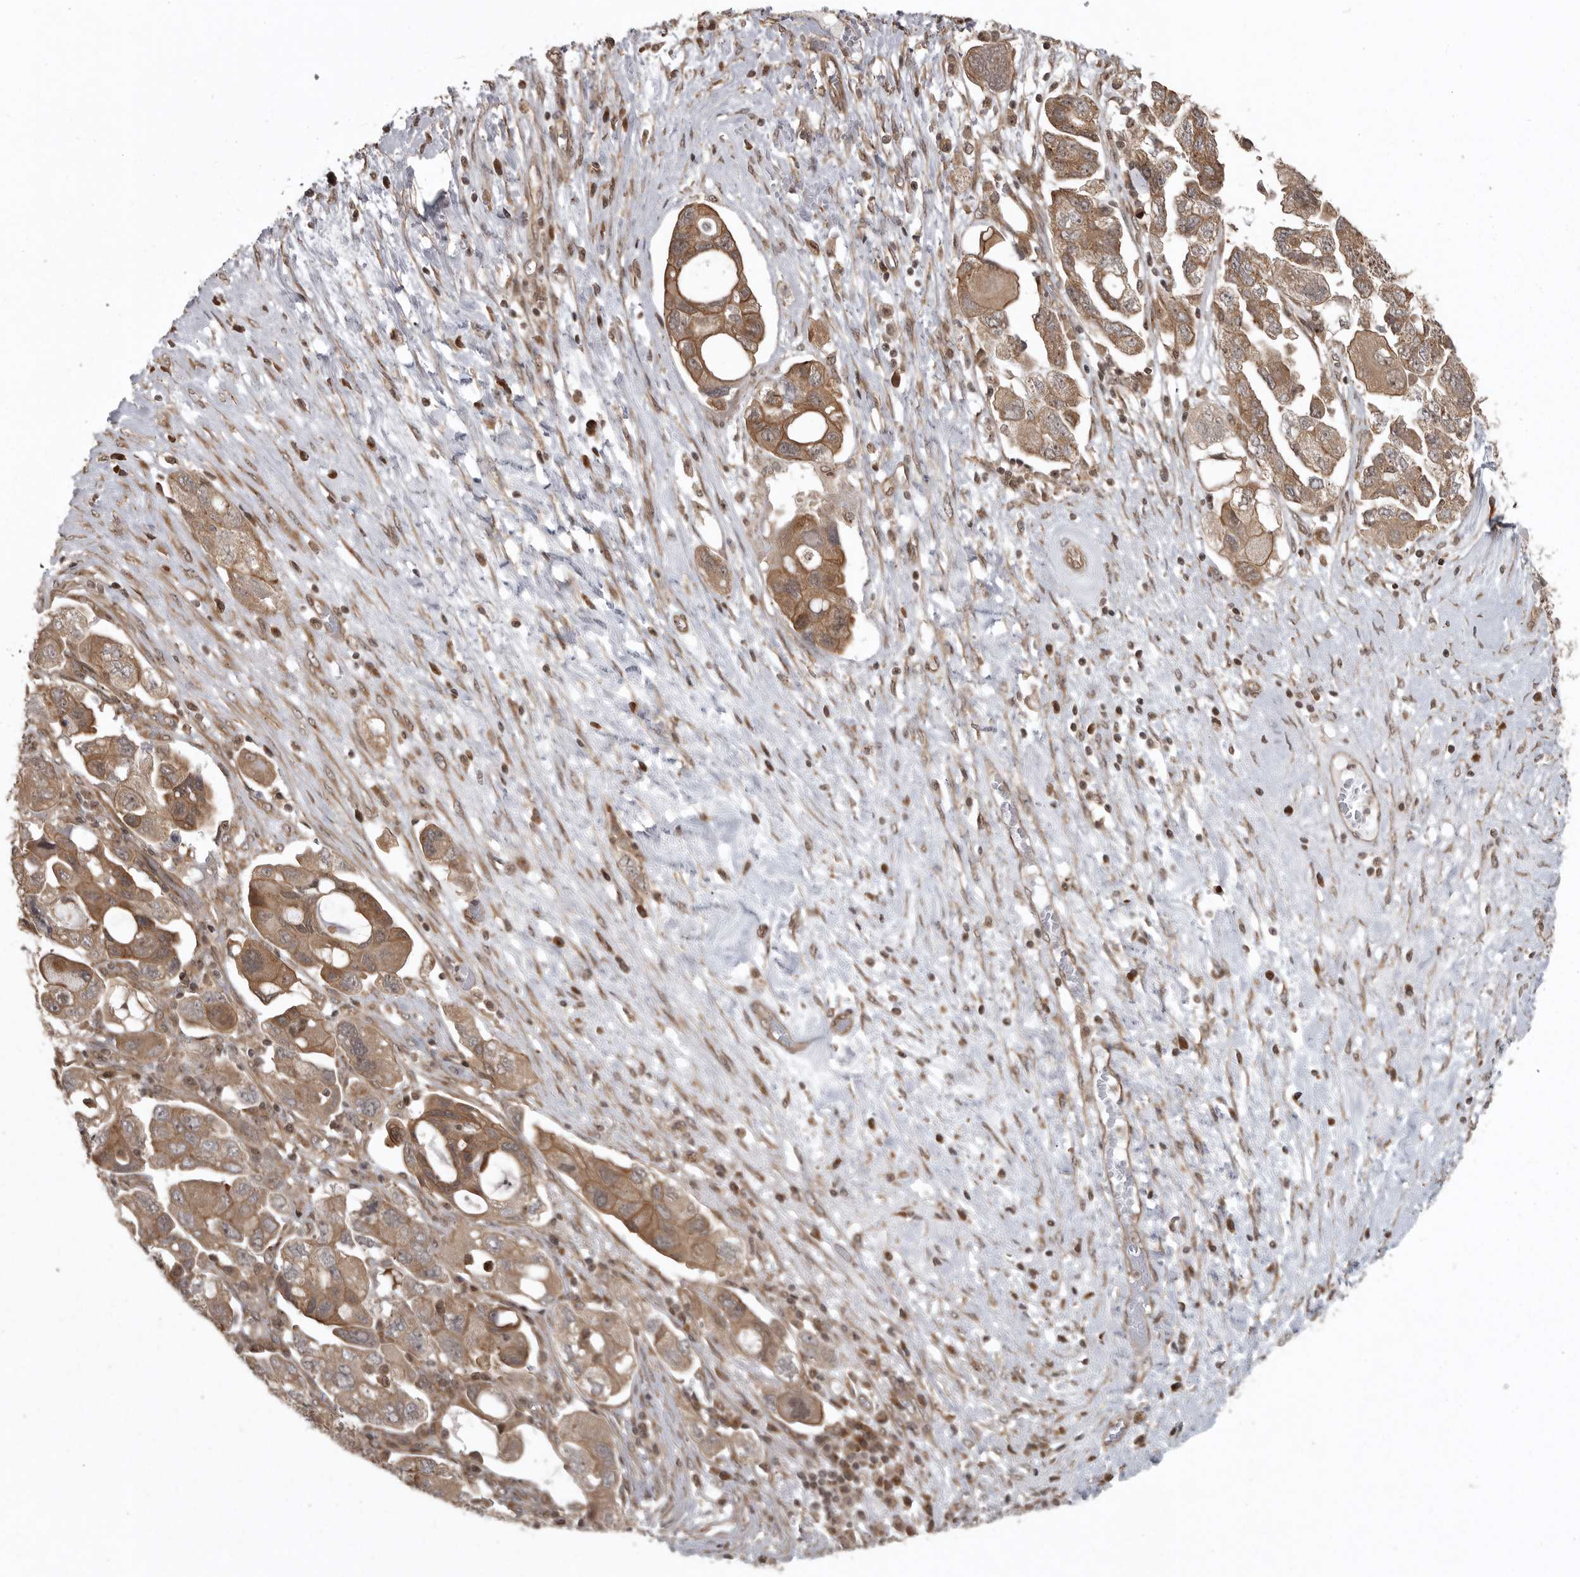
{"staining": {"intensity": "moderate", "quantity": ">75%", "location": "cytoplasmic/membranous"}, "tissue": "ovarian cancer", "cell_type": "Tumor cells", "image_type": "cancer", "snomed": [{"axis": "morphology", "description": "Carcinoma, NOS"}, {"axis": "morphology", "description": "Cystadenocarcinoma, serous, NOS"}, {"axis": "topography", "description": "Ovary"}], "caption": "IHC image of serous cystadenocarcinoma (ovarian) stained for a protein (brown), which displays medium levels of moderate cytoplasmic/membranous positivity in approximately >75% of tumor cells.", "gene": "DNAJC8", "patient": {"sex": "female", "age": 69}}